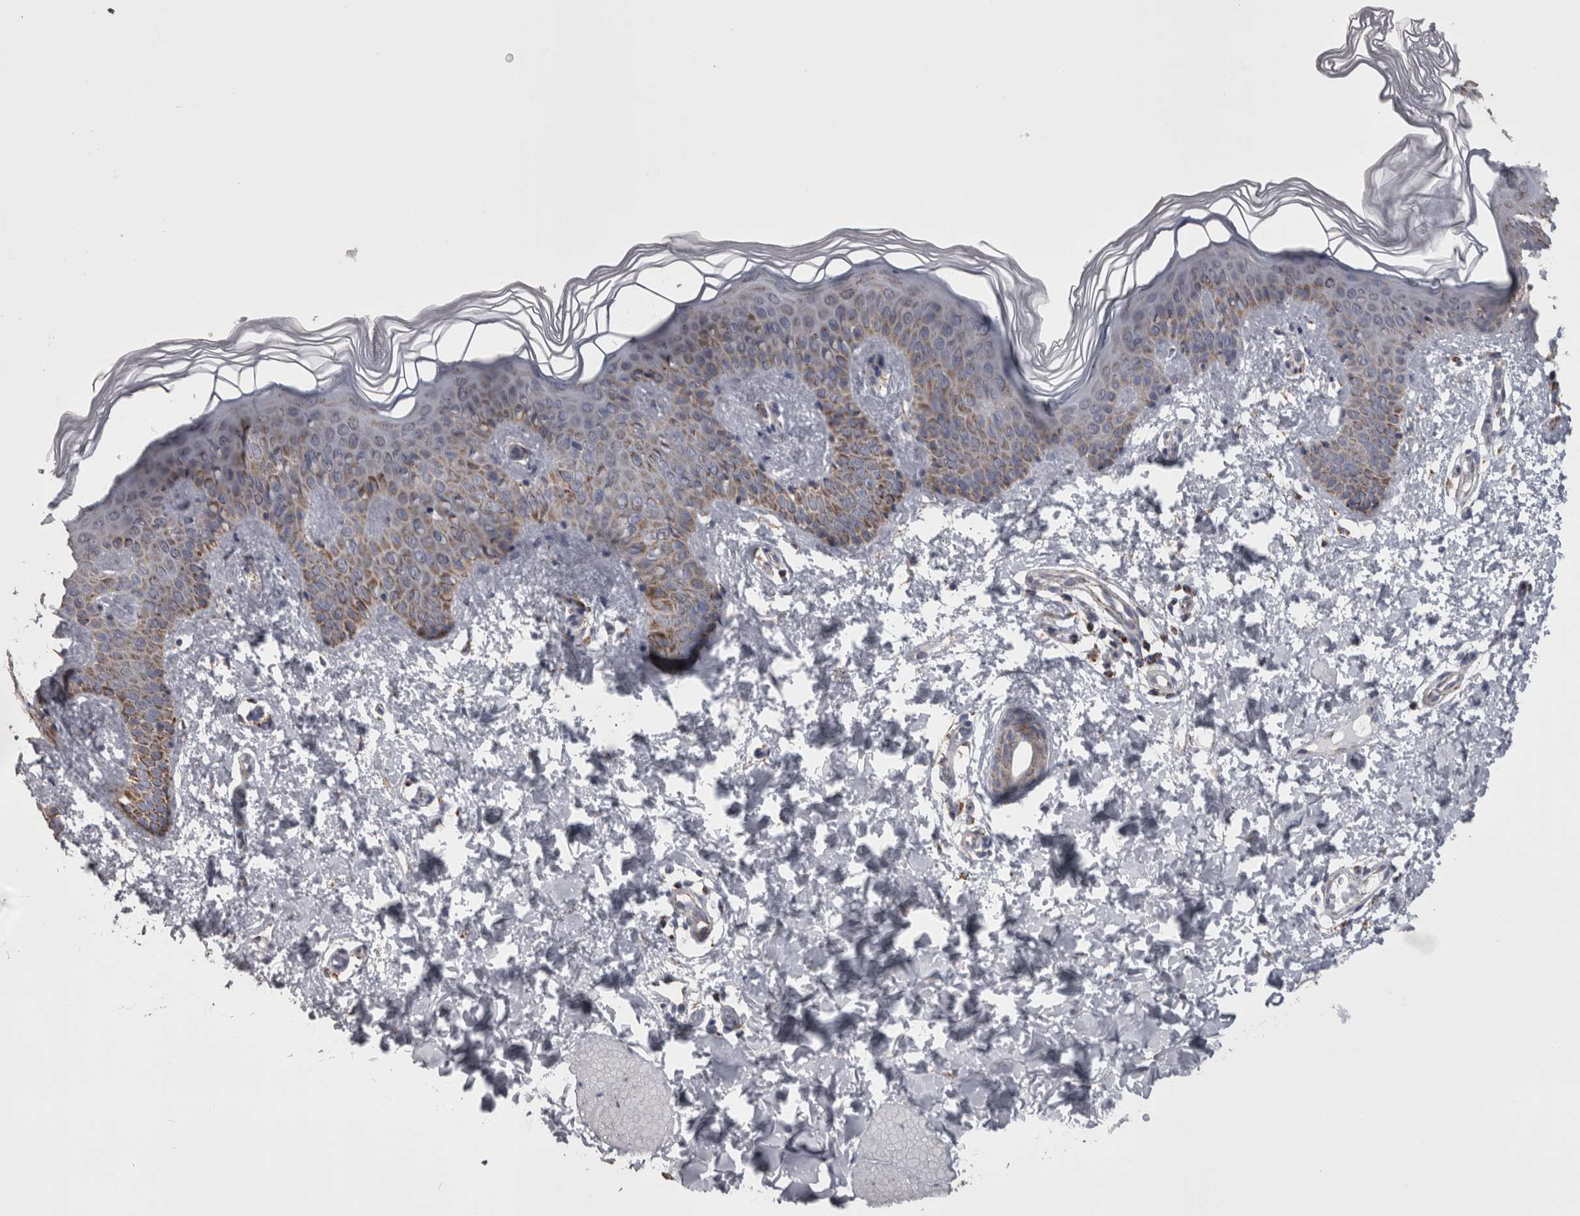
{"staining": {"intensity": "weak", "quantity": ">75%", "location": "cytoplasmic/membranous"}, "tissue": "skin", "cell_type": "Fibroblasts", "image_type": "normal", "snomed": [{"axis": "morphology", "description": "Normal tissue, NOS"}, {"axis": "morphology", "description": "Neoplasm, benign, NOS"}, {"axis": "topography", "description": "Skin"}, {"axis": "topography", "description": "Soft tissue"}], "caption": "Weak cytoplasmic/membranous staining for a protein is appreciated in about >75% of fibroblasts of benign skin using immunohistochemistry (IHC).", "gene": "MDH2", "patient": {"sex": "male", "age": 26}}